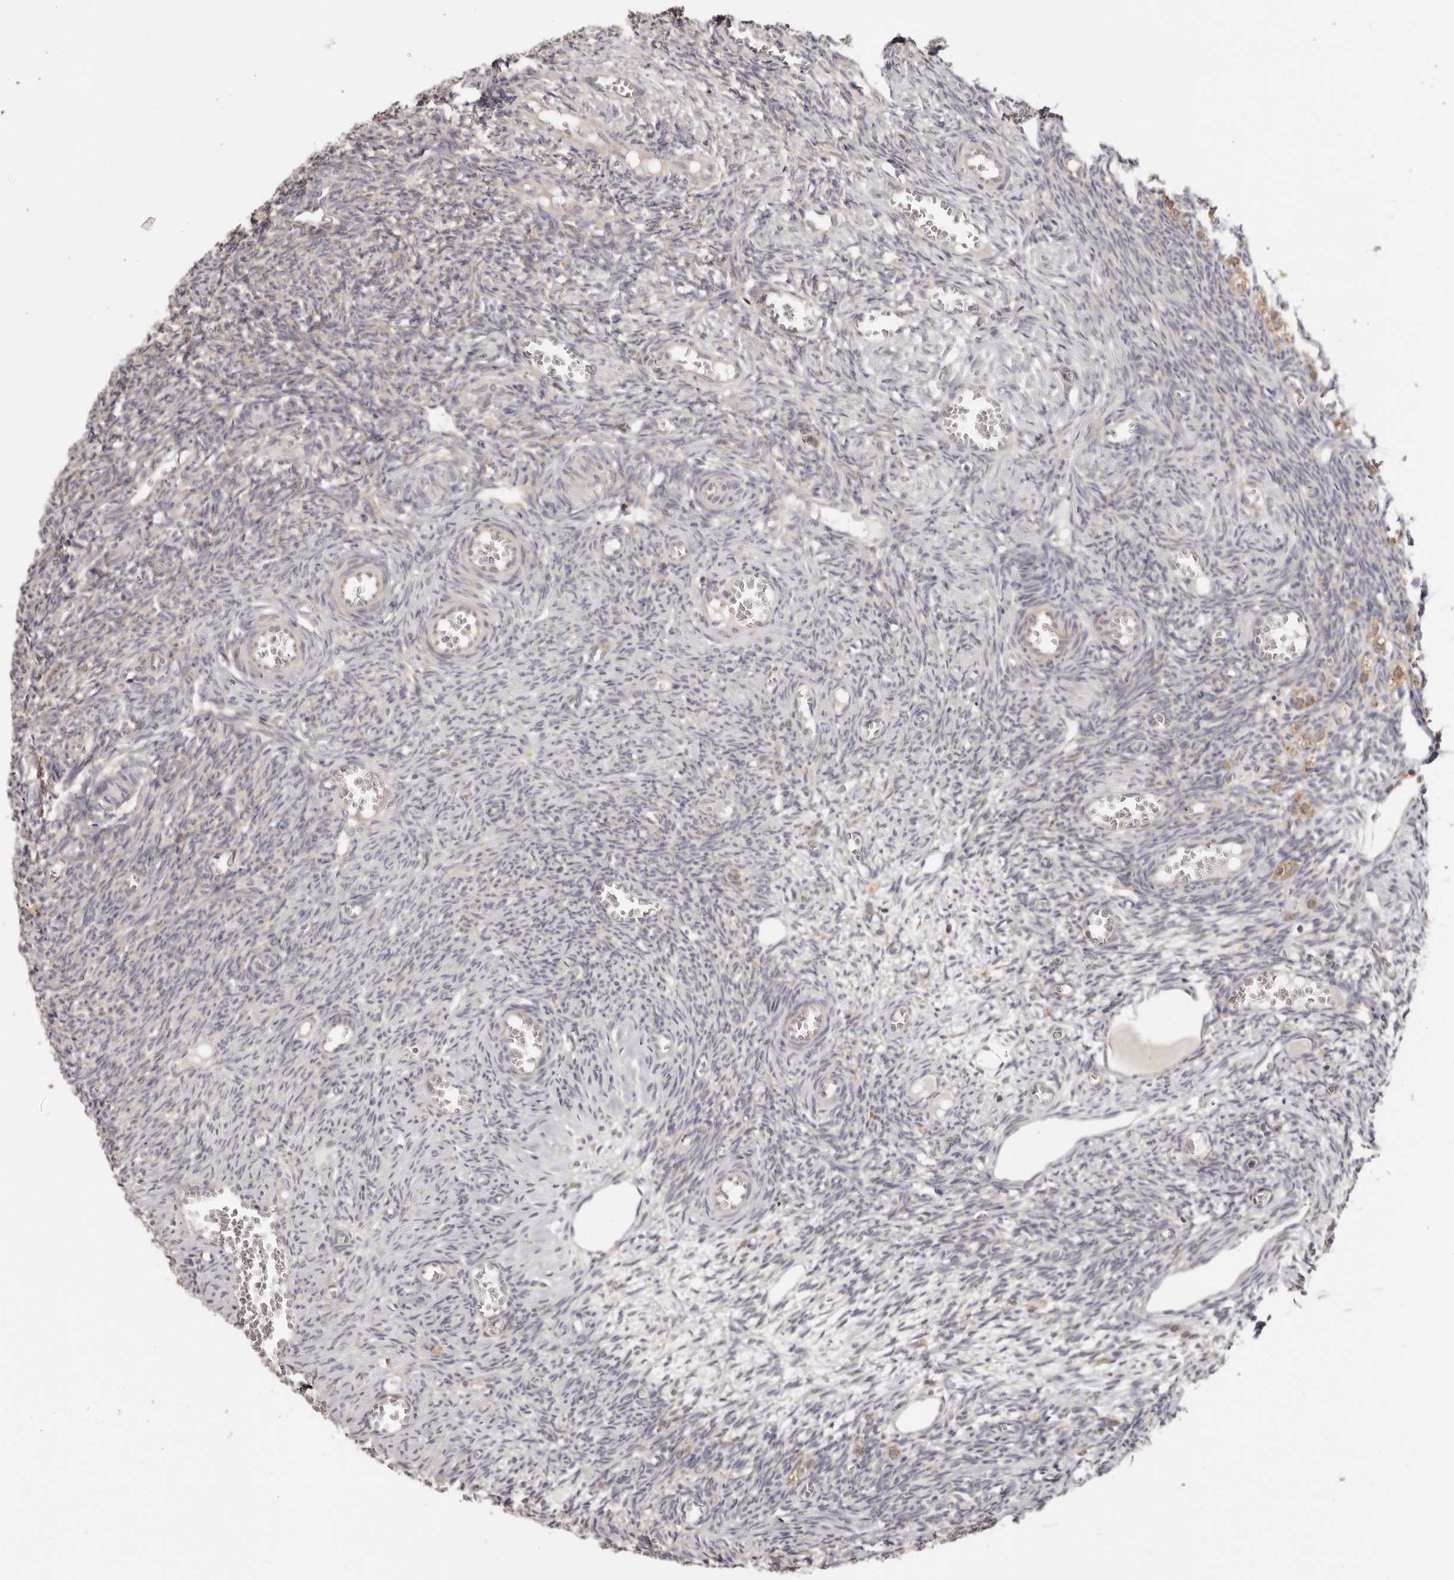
{"staining": {"intensity": "moderate", "quantity": ">75%", "location": "cytoplasmic/membranous"}, "tissue": "ovary", "cell_type": "Follicle cells", "image_type": "normal", "snomed": [{"axis": "morphology", "description": "Normal tissue, NOS"}, {"axis": "topography", "description": "Ovary"}], "caption": "High-power microscopy captured an IHC micrograph of unremarkable ovary, revealing moderate cytoplasmic/membranous staining in approximately >75% of follicle cells.", "gene": "EEF1E1", "patient": {"sex": "female", "age": 27}}